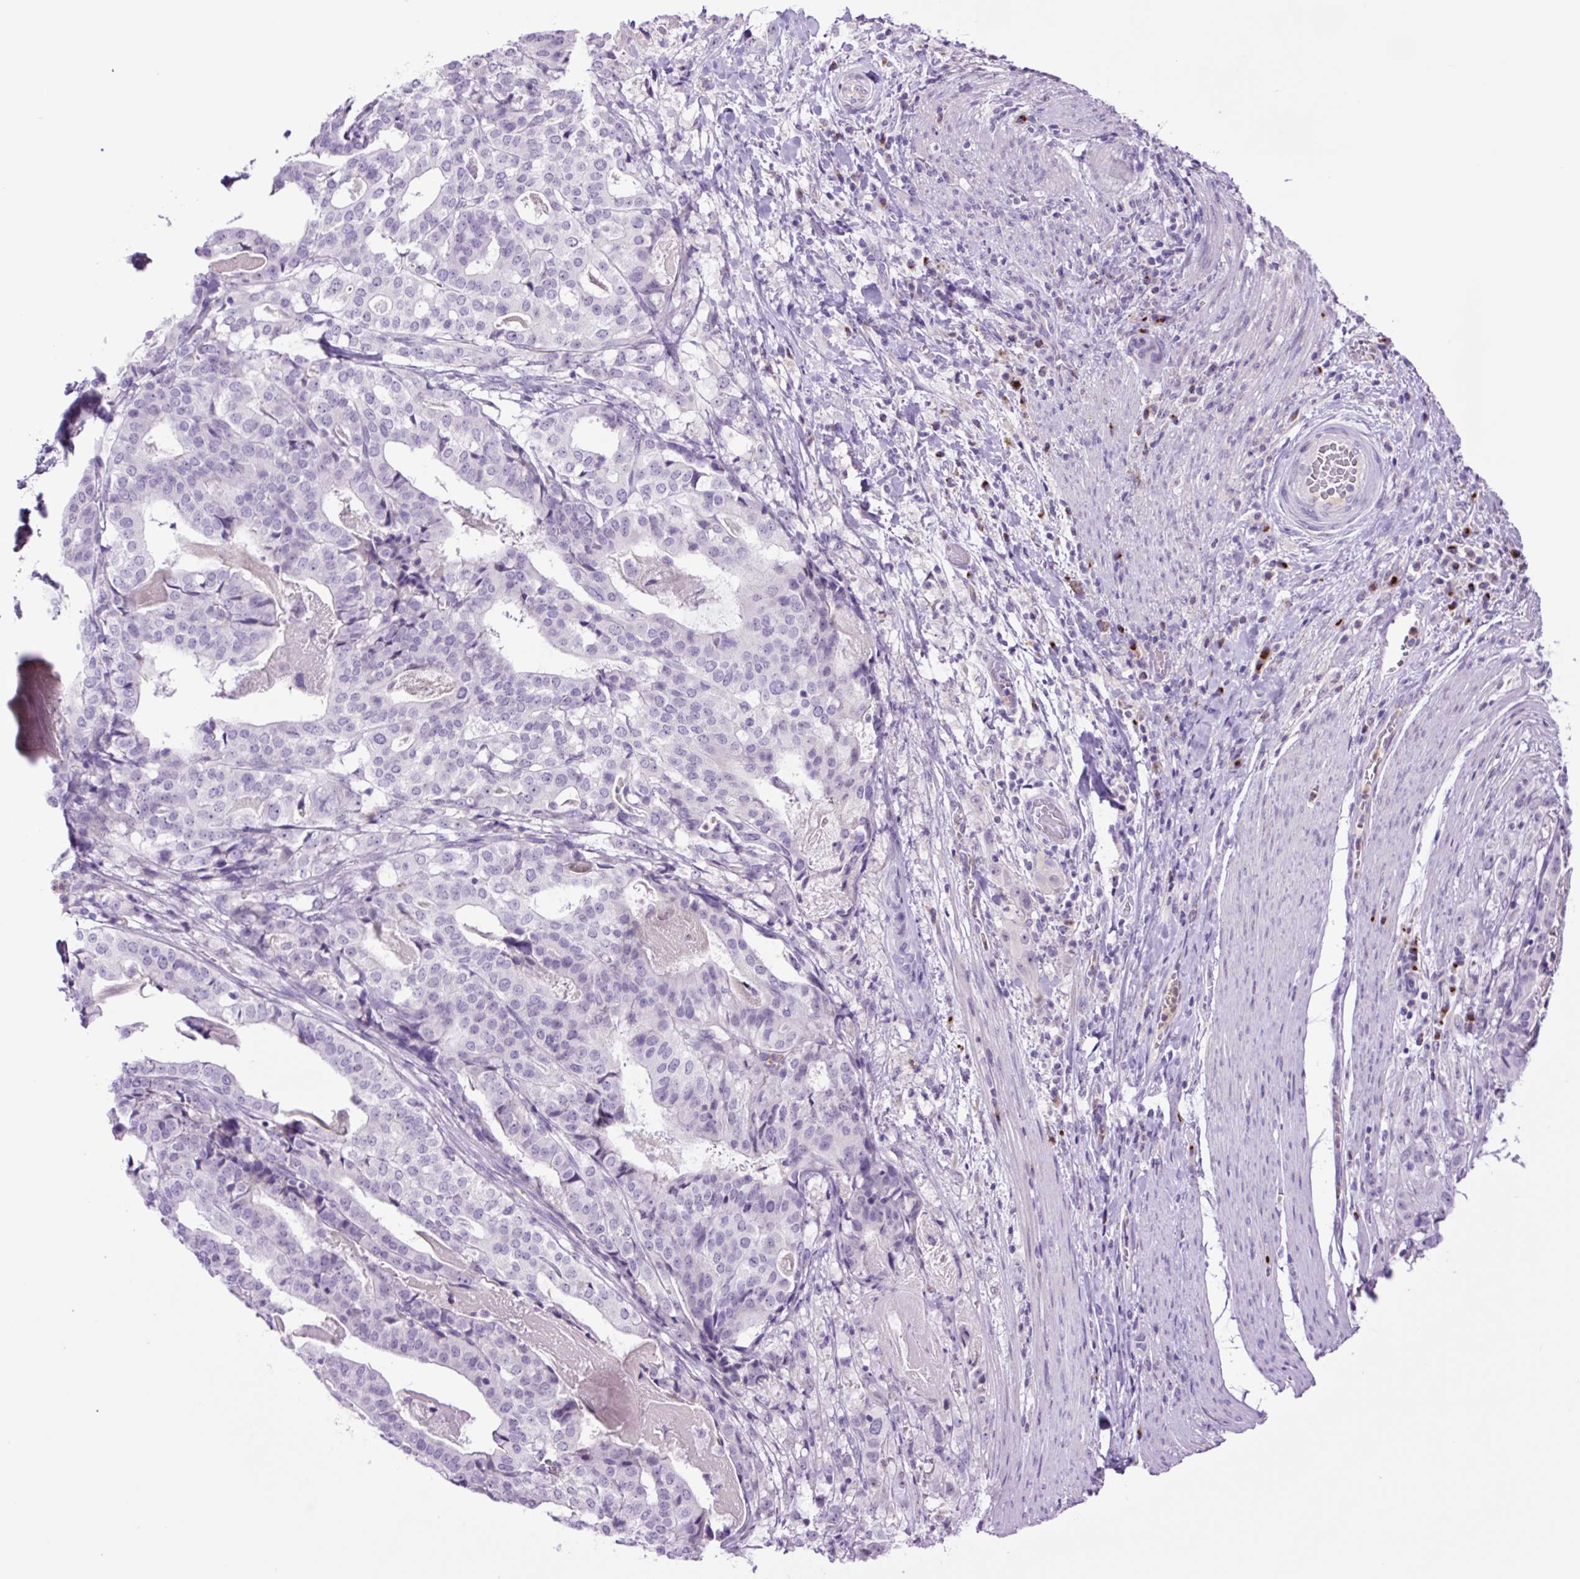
{"staining": {"intensity": "negative", "quantity": "none", "location": "none"}, "tissue": "stomach cancer", "cell_type": "Tumor cells", "image_type": "cancer", "snomed": [{"axis": "morphology", "description": "Adenocarcinoma, NOS"}, {"axis": "topography", "description": "Stomach"}], "caption": "Human adenocarcinoma (stomach) stained for a protein using IHC displays no positivity in tumor cells.", "gene": "MFSD3", "patient": {"sex": "male", "age": 48}}